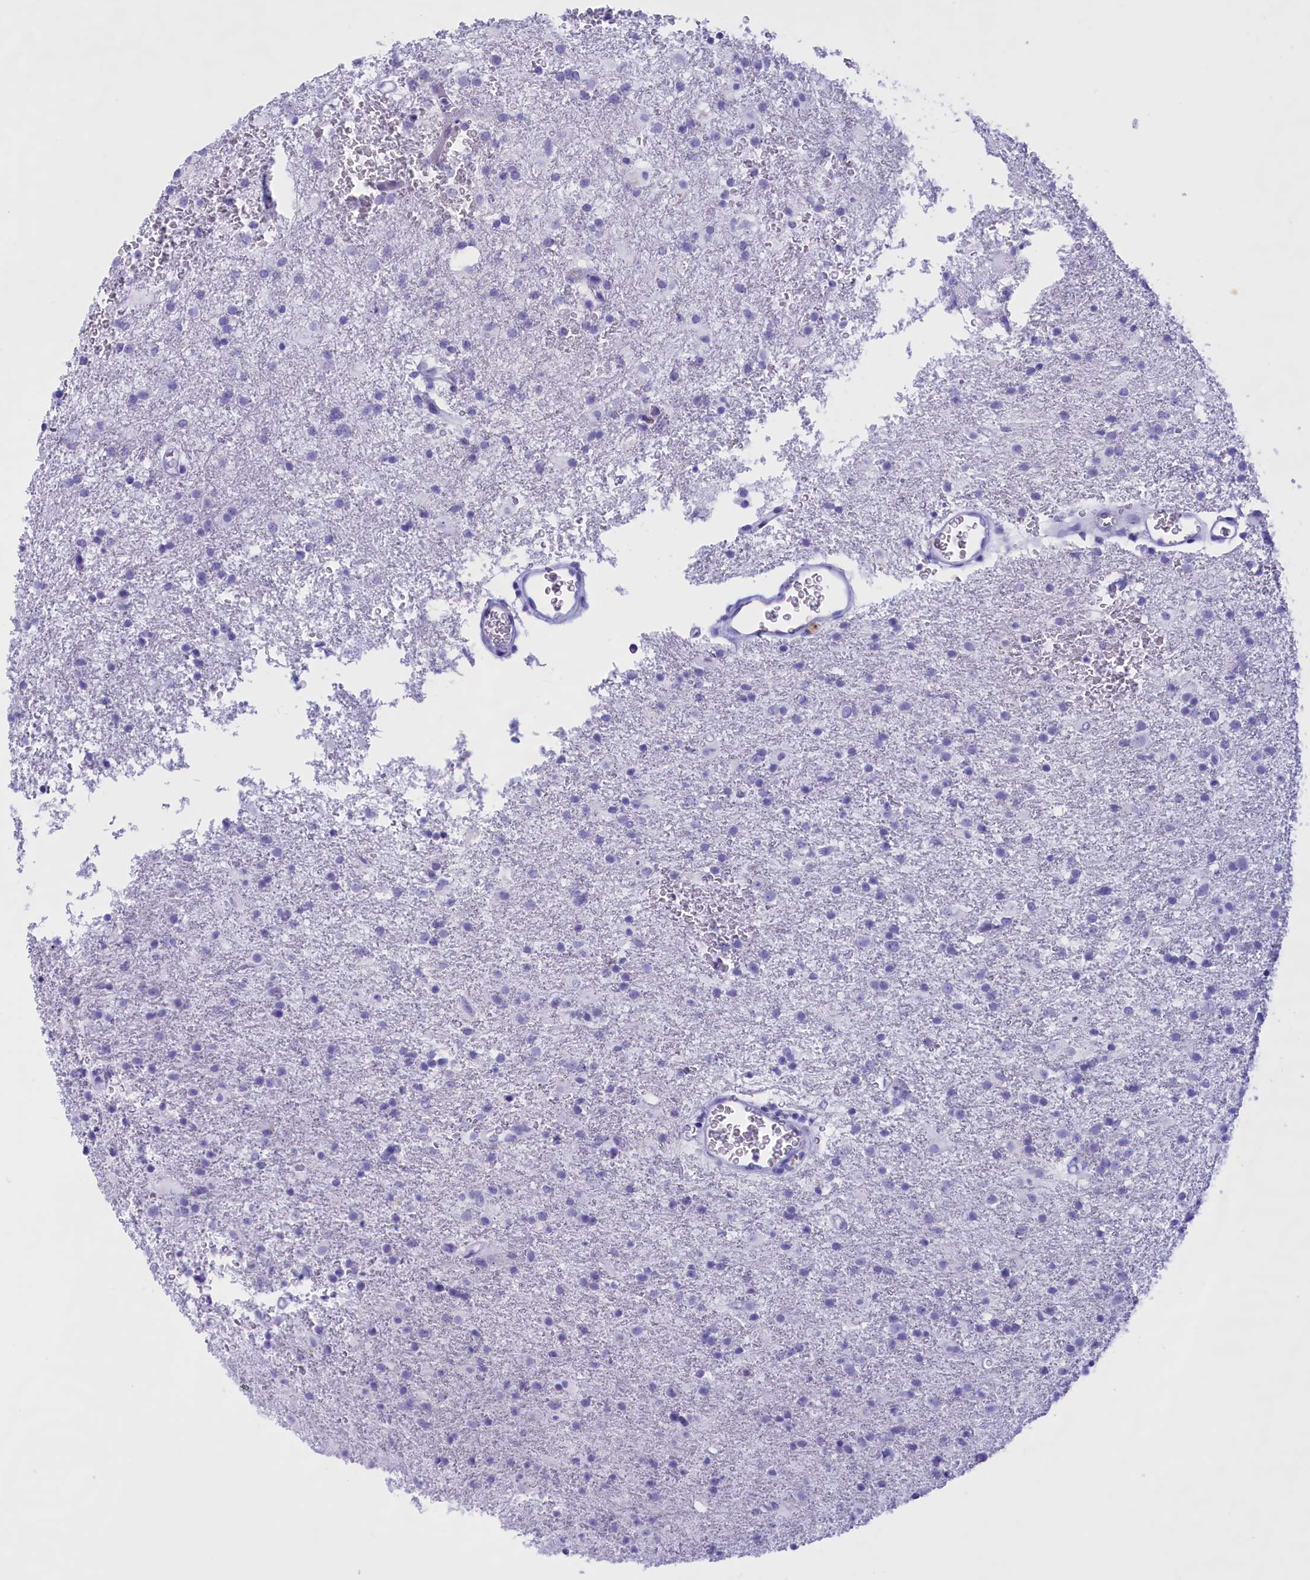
{"staining": {"intensity": "negative", "quantity": "none", "location": "none"}, "tissue": "glioma", "cell_type": "Tumor cells", "image_type": "cancer", "snomed": [{"axis": "morphology", "description": "Glioma, malignant, Low grade"}, {"axis": "topography", "description": "Brain"}], "caption": "High magnification brightfield microscopy of glioma stained with DAB (brown) and counterstained with hematoxylin (blue): tumor cells show no significant staining. The staining is performed using DAB brown chromogen with nuclei counter-stained in using hematoxylin.", "gene": "BRI3", "patient": {"sex": "male", "age": 65}}